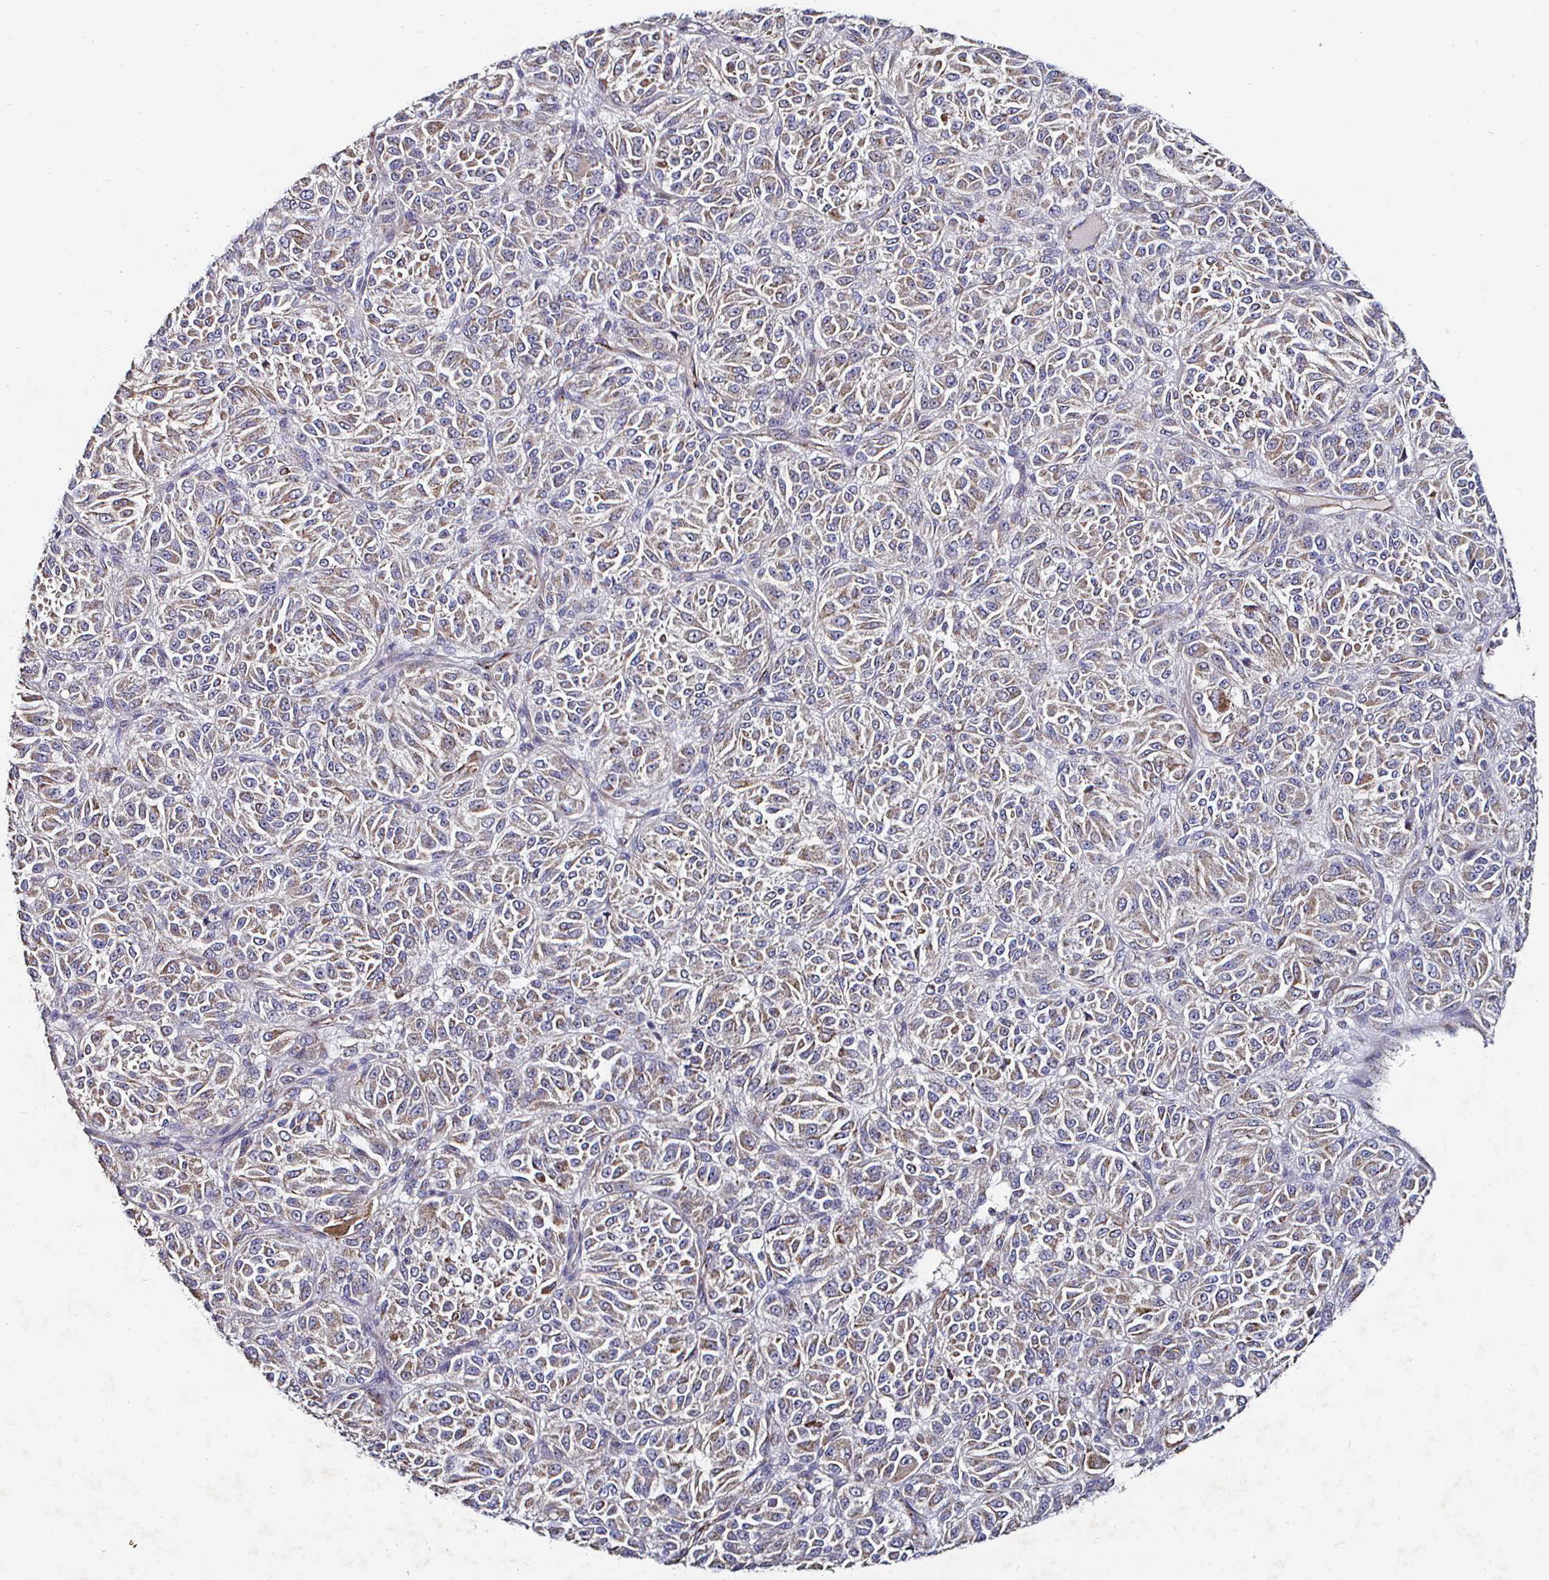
{"staining": {"intensity": "weak", "quantity": ">75%", "location": "cytoplasmic/membranous"}, "tissue": "melanoma", "cell_type": "Tumor cells", "image_type": "cancer", "snomed": [{"axis": "morphology", "description": "Malignant melanoma, Metastatic site"}, {"axis": "topography", "description": "Brain"}], "caption": "The micrograph displays immunohistochemical staining of malignant melanoma (metastatic site). There is weak cytoplasmic/membranous positivity is appreciated in approximately >75% of tumor cells.", "gene": "NRSN1", "patient": {"sex": "female", "age": 56}}